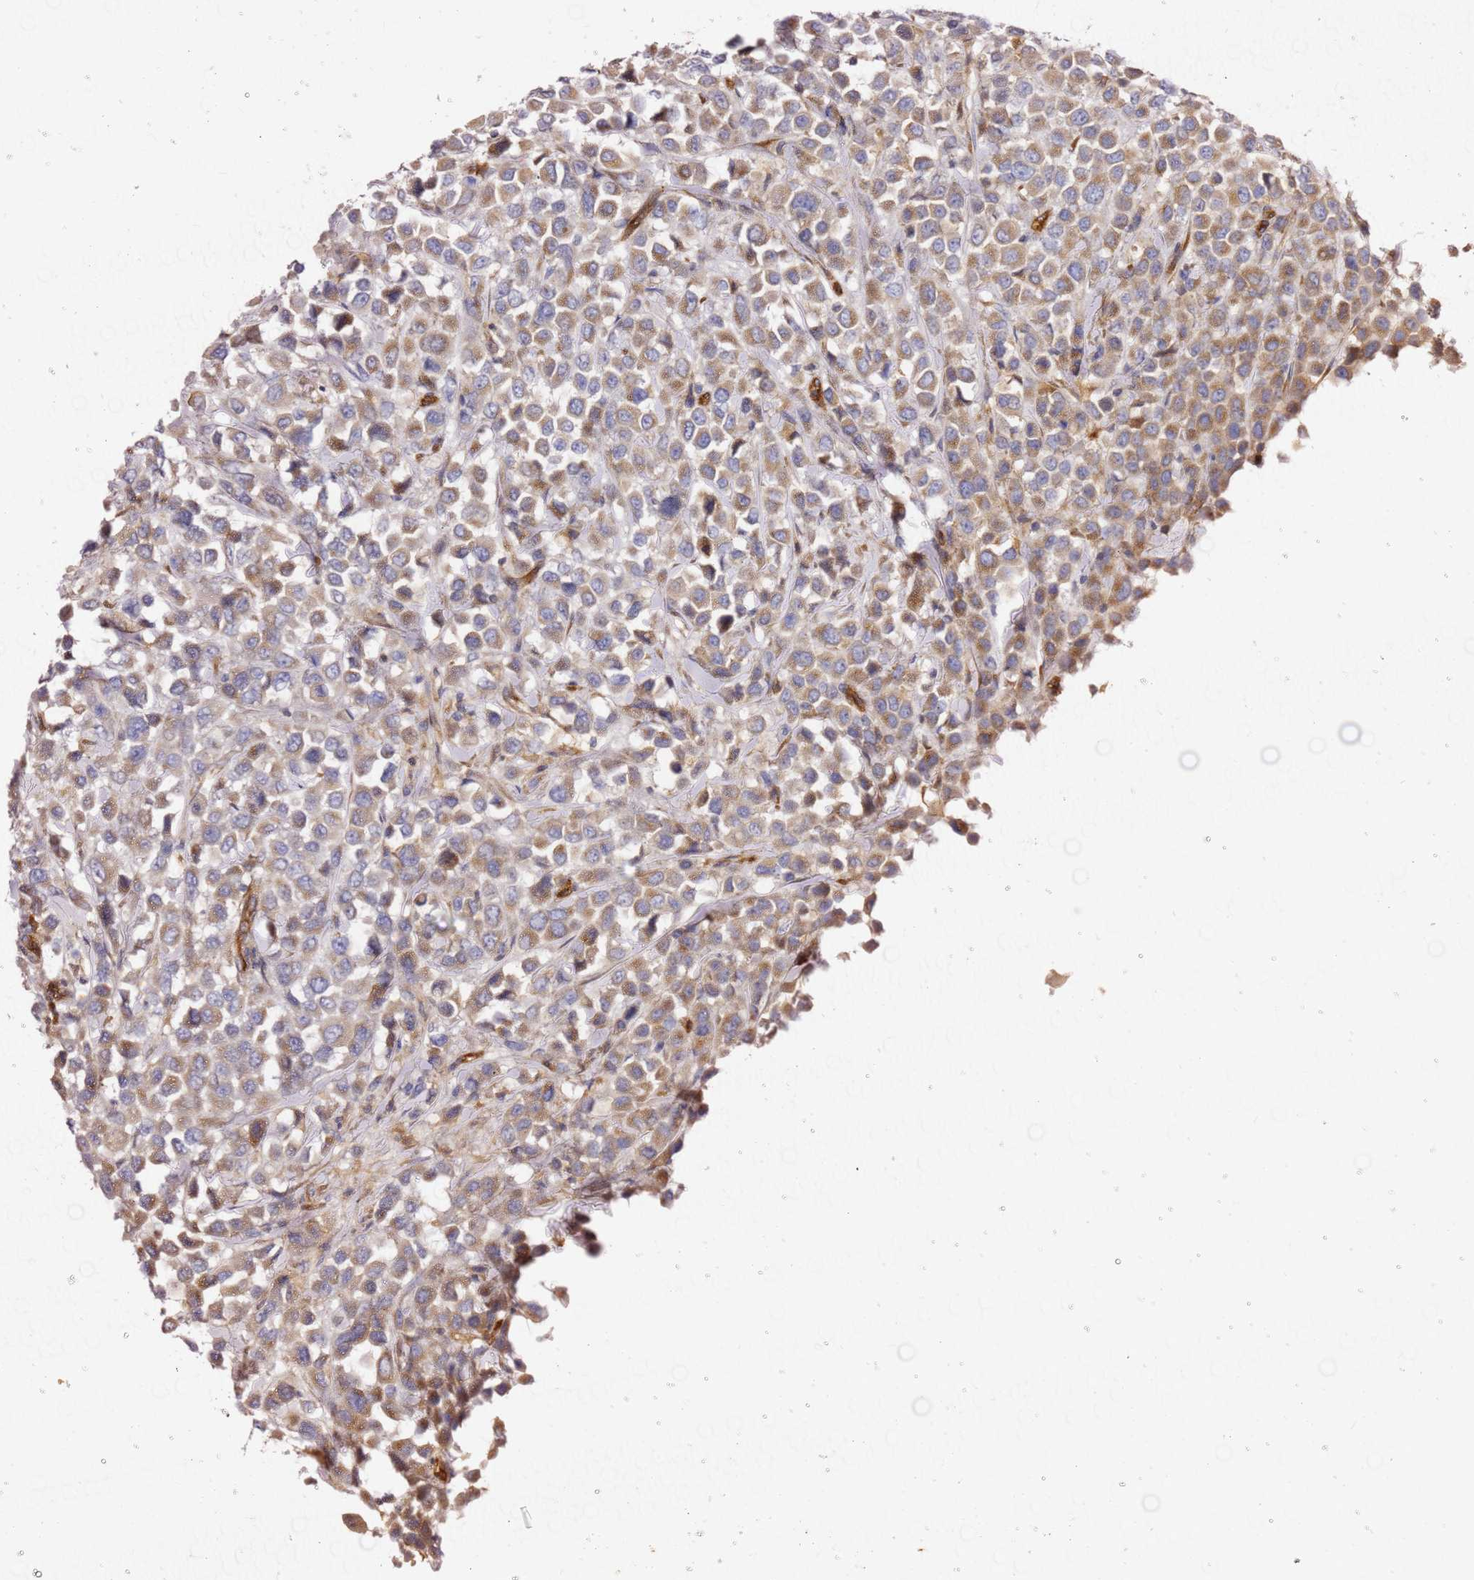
{"staining": {"intensity": "moderate", "quantity": ">75%", "location": "cytoplasmic/membranous,nuclear"}, "tissue": "breast cancer", "cell_type": "Tumor cells", "image_type": "cancer", "snomed": [{"axis": "morphology", "description": "Duct carcinoma"}, {"axis": "topography", "description": "Breast"}], "caption": "Intraductal carcinoma (breast) stained with DAB (3,3'-diaminobenzidine) immunohistochemistry displays medium levels of moderate cytoplasmic/membranous and nuclear staining in about >75% of tumor cells.", "gene": "KIF7", "patient": {"sex": "female", "age": 61}}